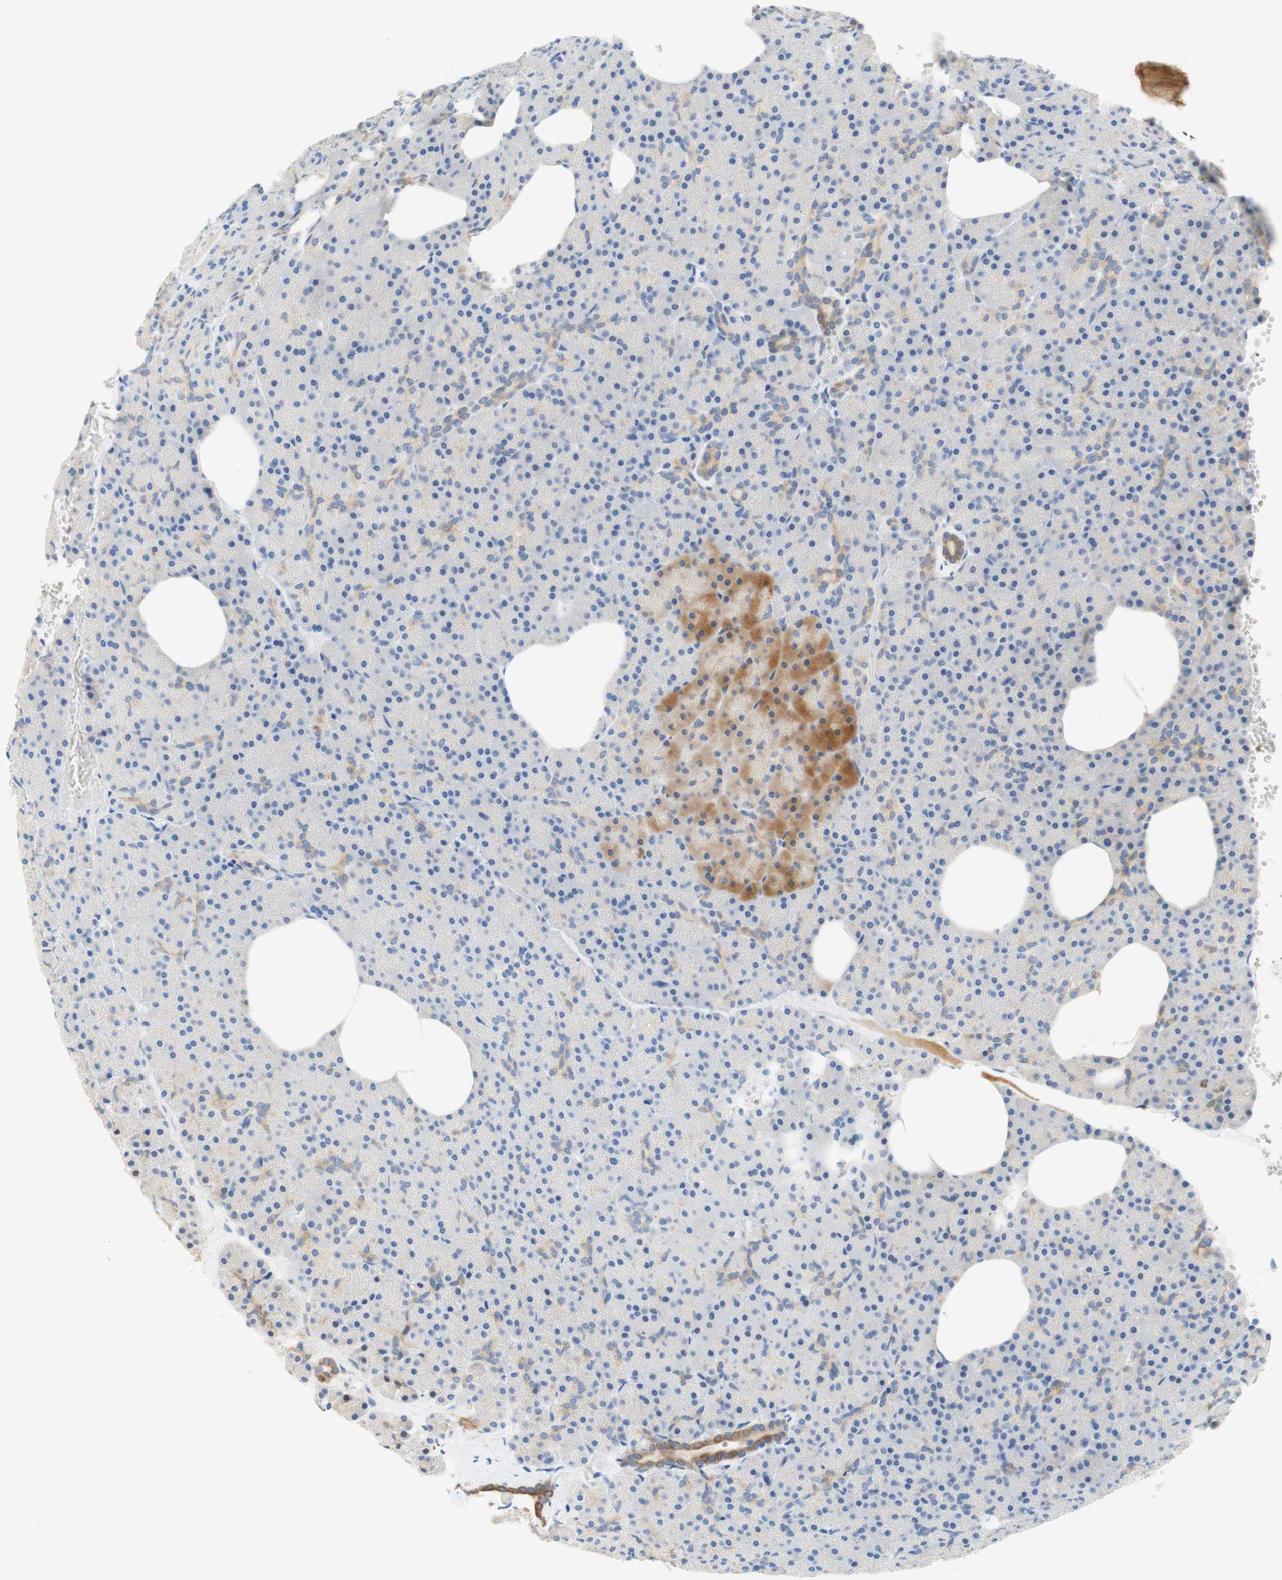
{"staining": {"intensity": "moderate", "quantity": "<25%", "location": "cytoplasmic/membranous"}, "tissue": "pancreas", "cell_type": "Exocrine glandular cells", "image_type": "normal", "snomed": [{"axis": "morphology", "description": "Normal tissue, NOS"}, {"axis": "topography", "description": "Pancreas"}], "caption": "A photomicrograph of human pancreas stained for a protein displays moderate cytoplasmic/membranous brown staining in exocrine glandular cells. (DAB IHC with brightfield microscopy, high magnification).", "gene": "ENTREP2", "patient": {"sex": "female", "age": 35}}